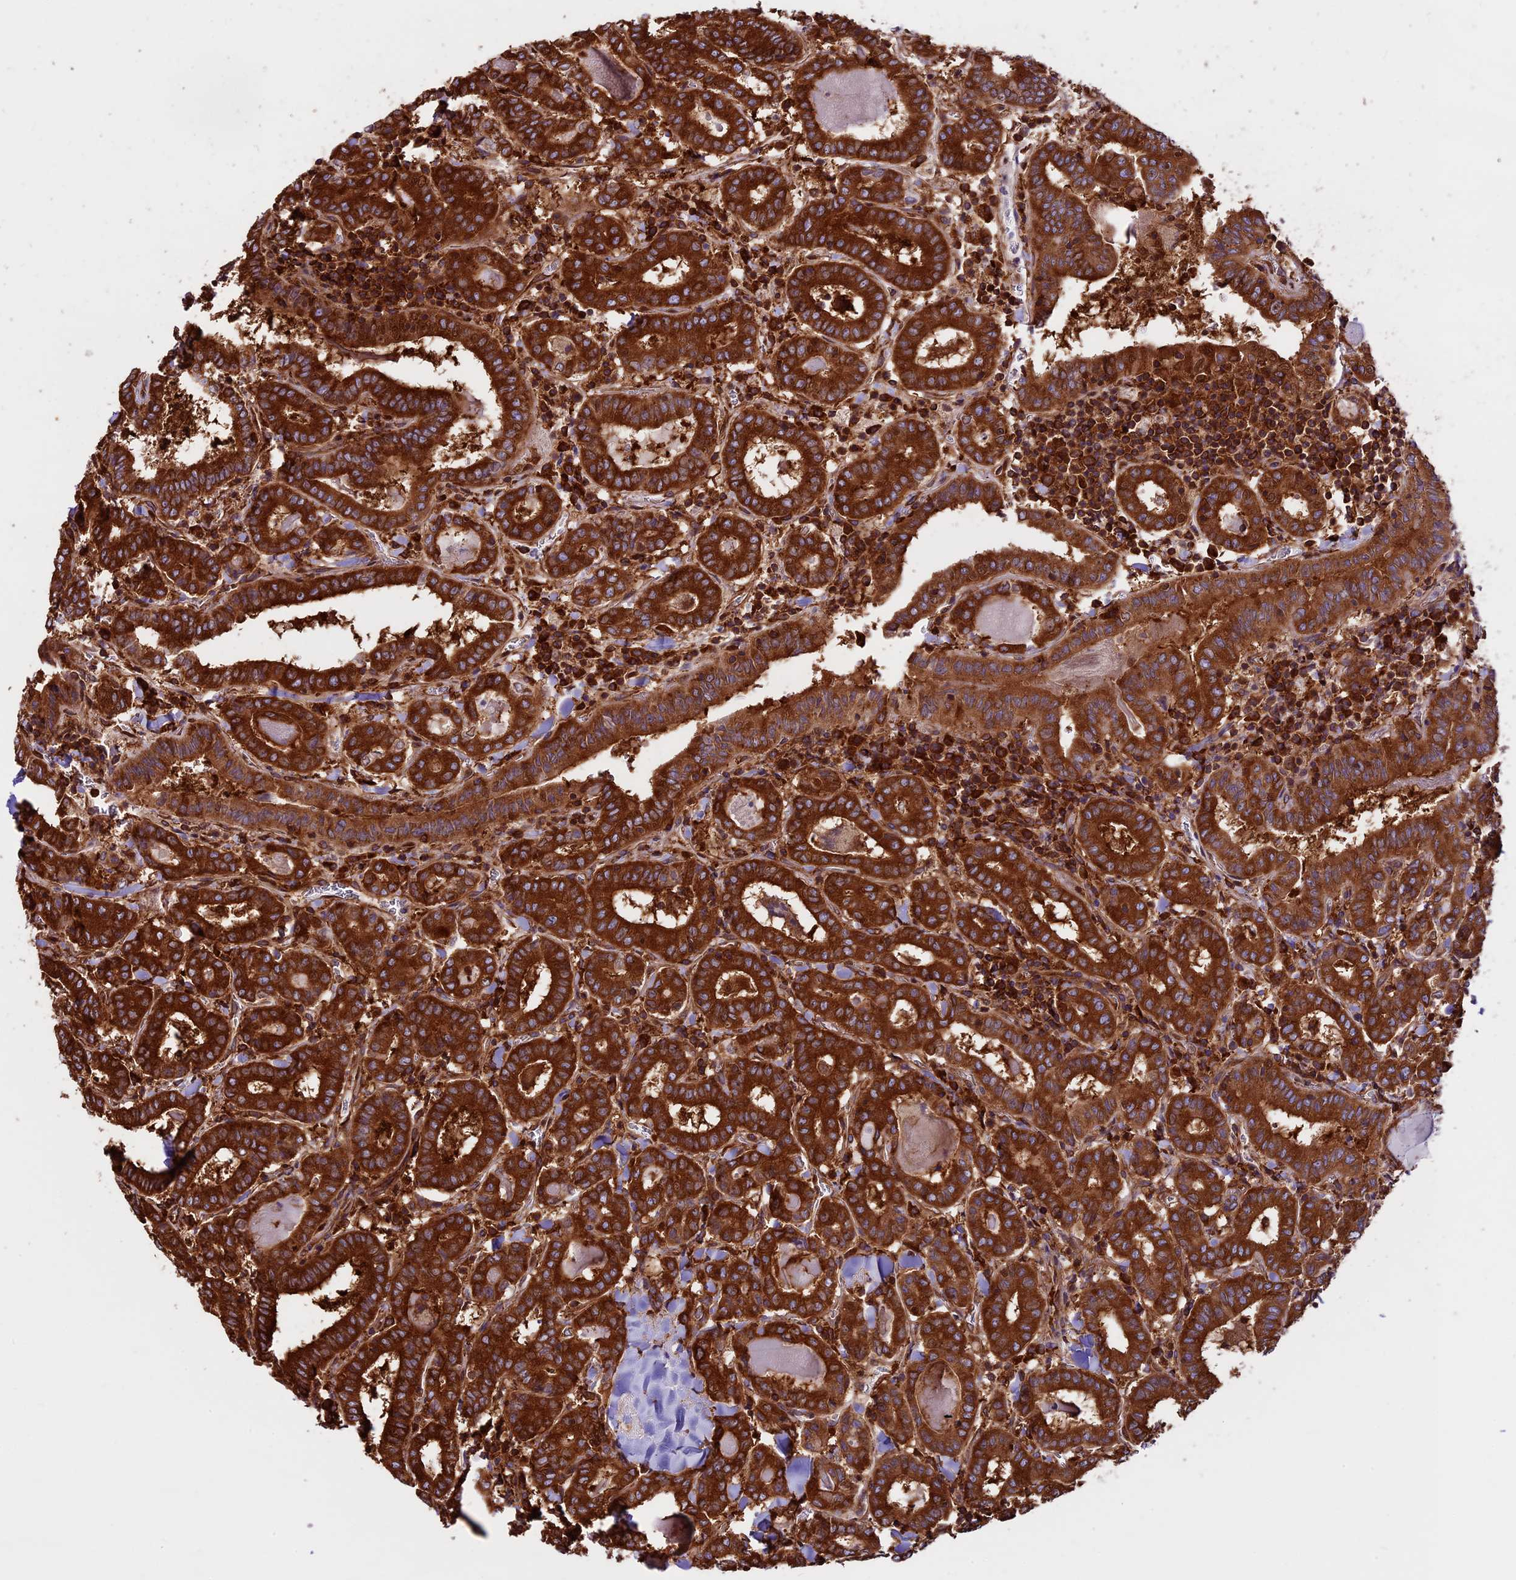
{"staining": {"intensity": "strong", "quantity": ">75%", "location": "cytoplasmic/membranous"}, "tissue": "thyroid cancer", "cell_type": "Tumor cells", "image_type": "cancer", "snomed": [{"axis": "morphology", "description": "Papillary adenocarcinoma, NOS"}, {"axis": "topography", "description": "Thyroid gland"}], "caption": "Tumor cells reveal high levels of strong cytoplasmic/membranous staining in about >75% of cells in human thyroid papillary adenocarcinoma.", "gene": "KARS1", "patient": {"sex": "female", "age": 72}}